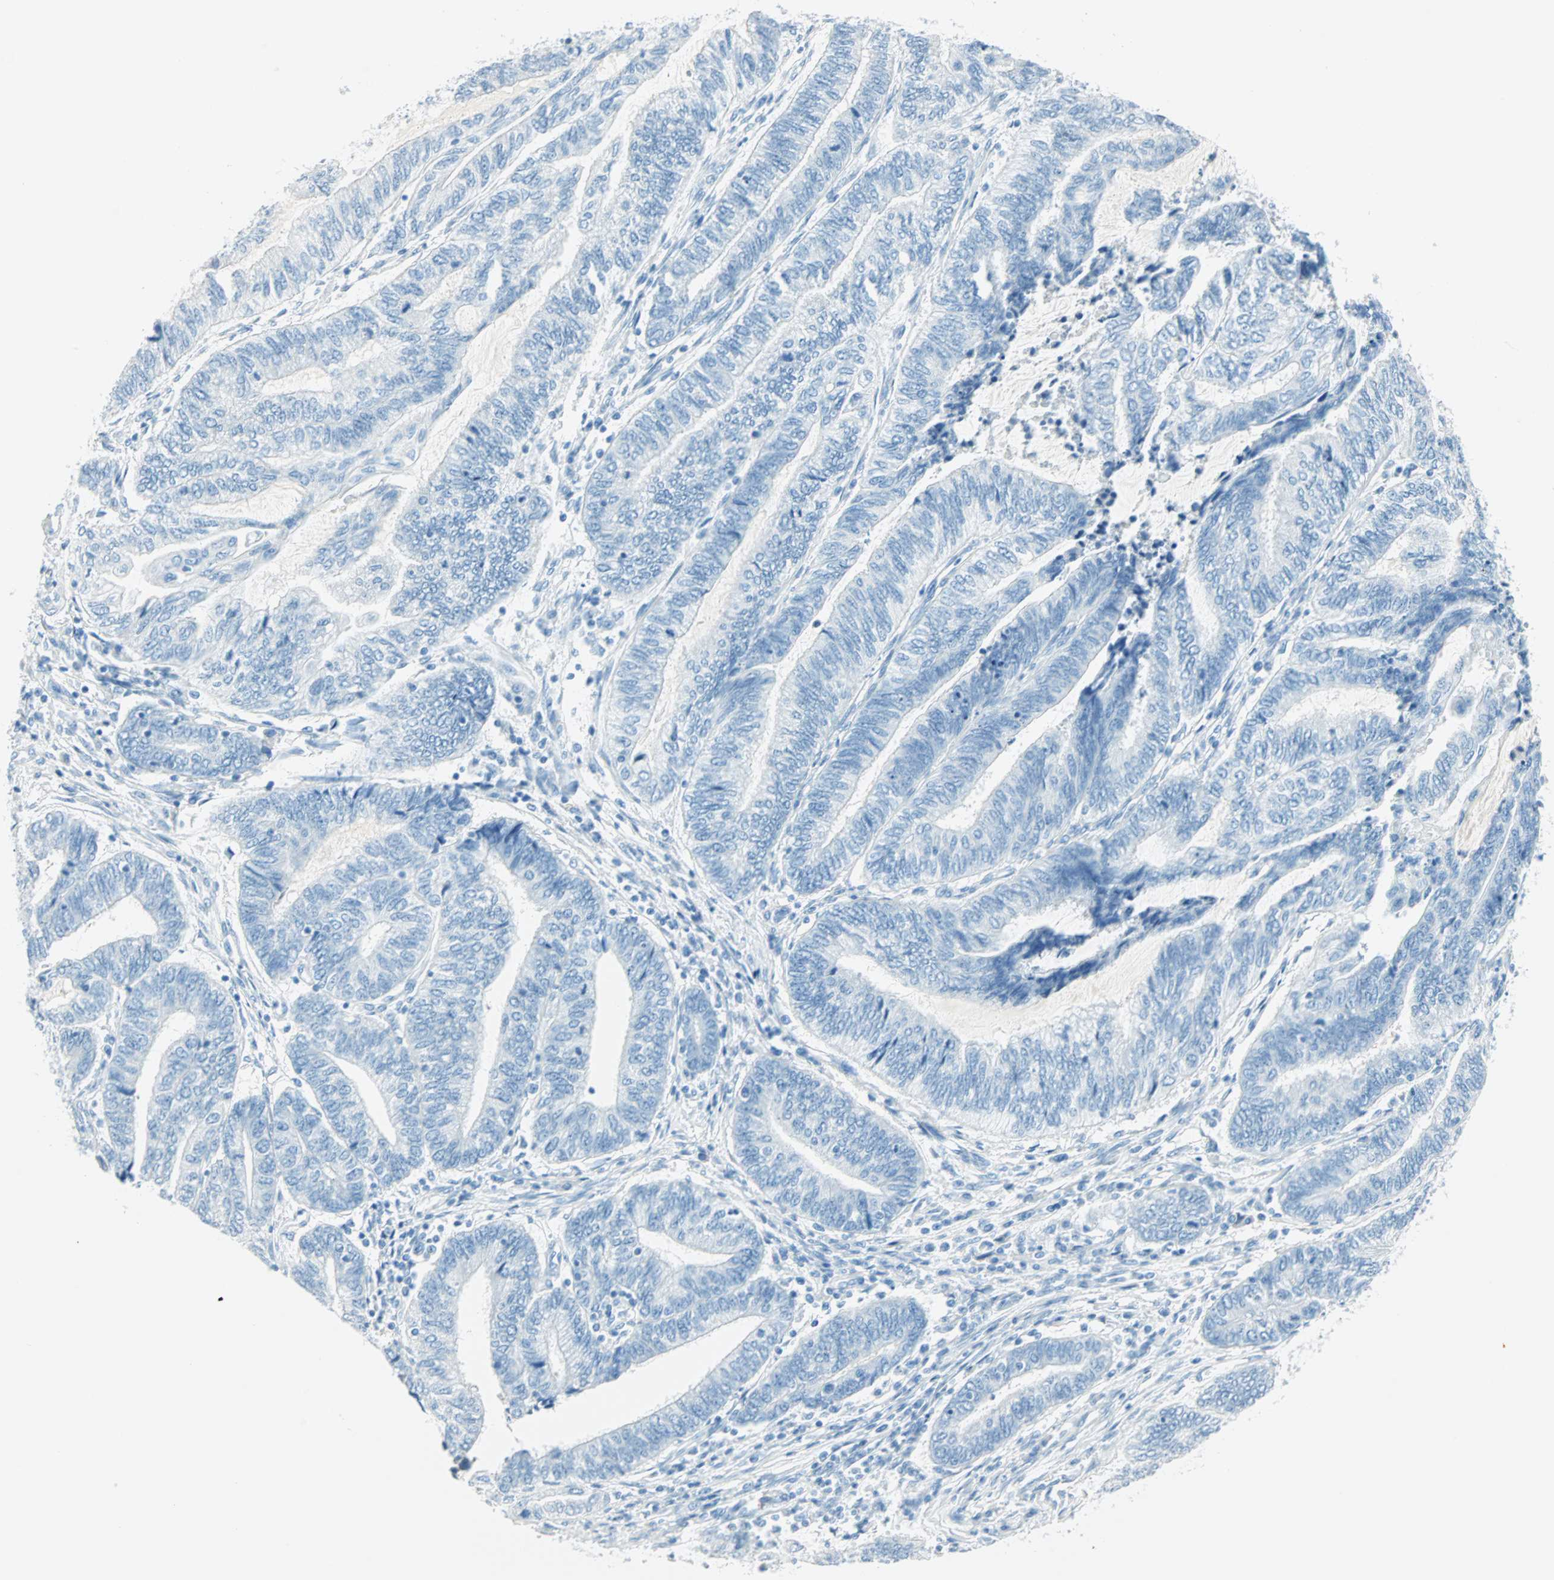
{"staining": {"intensity": "negative", "quantity": "none", "location": "none"}, "tissue": "endometrial cancer", "cell_type": "Tumor cells", "image_type": "cancer", "snomed": [{"axis": "morphology", "description": "Adenocarcinoma, NOS"}, {"axis": "topography", "description": "Uterus"}, {"axis": "topography", "description": "Endometrium"}], "caption": "Endometrial cancer (adenocarcinoma) was stained to show a protein in brown. There is no significant staining in tumor cells.", "gene": "NES", "patient": {"sex": "female", "age": 70}}